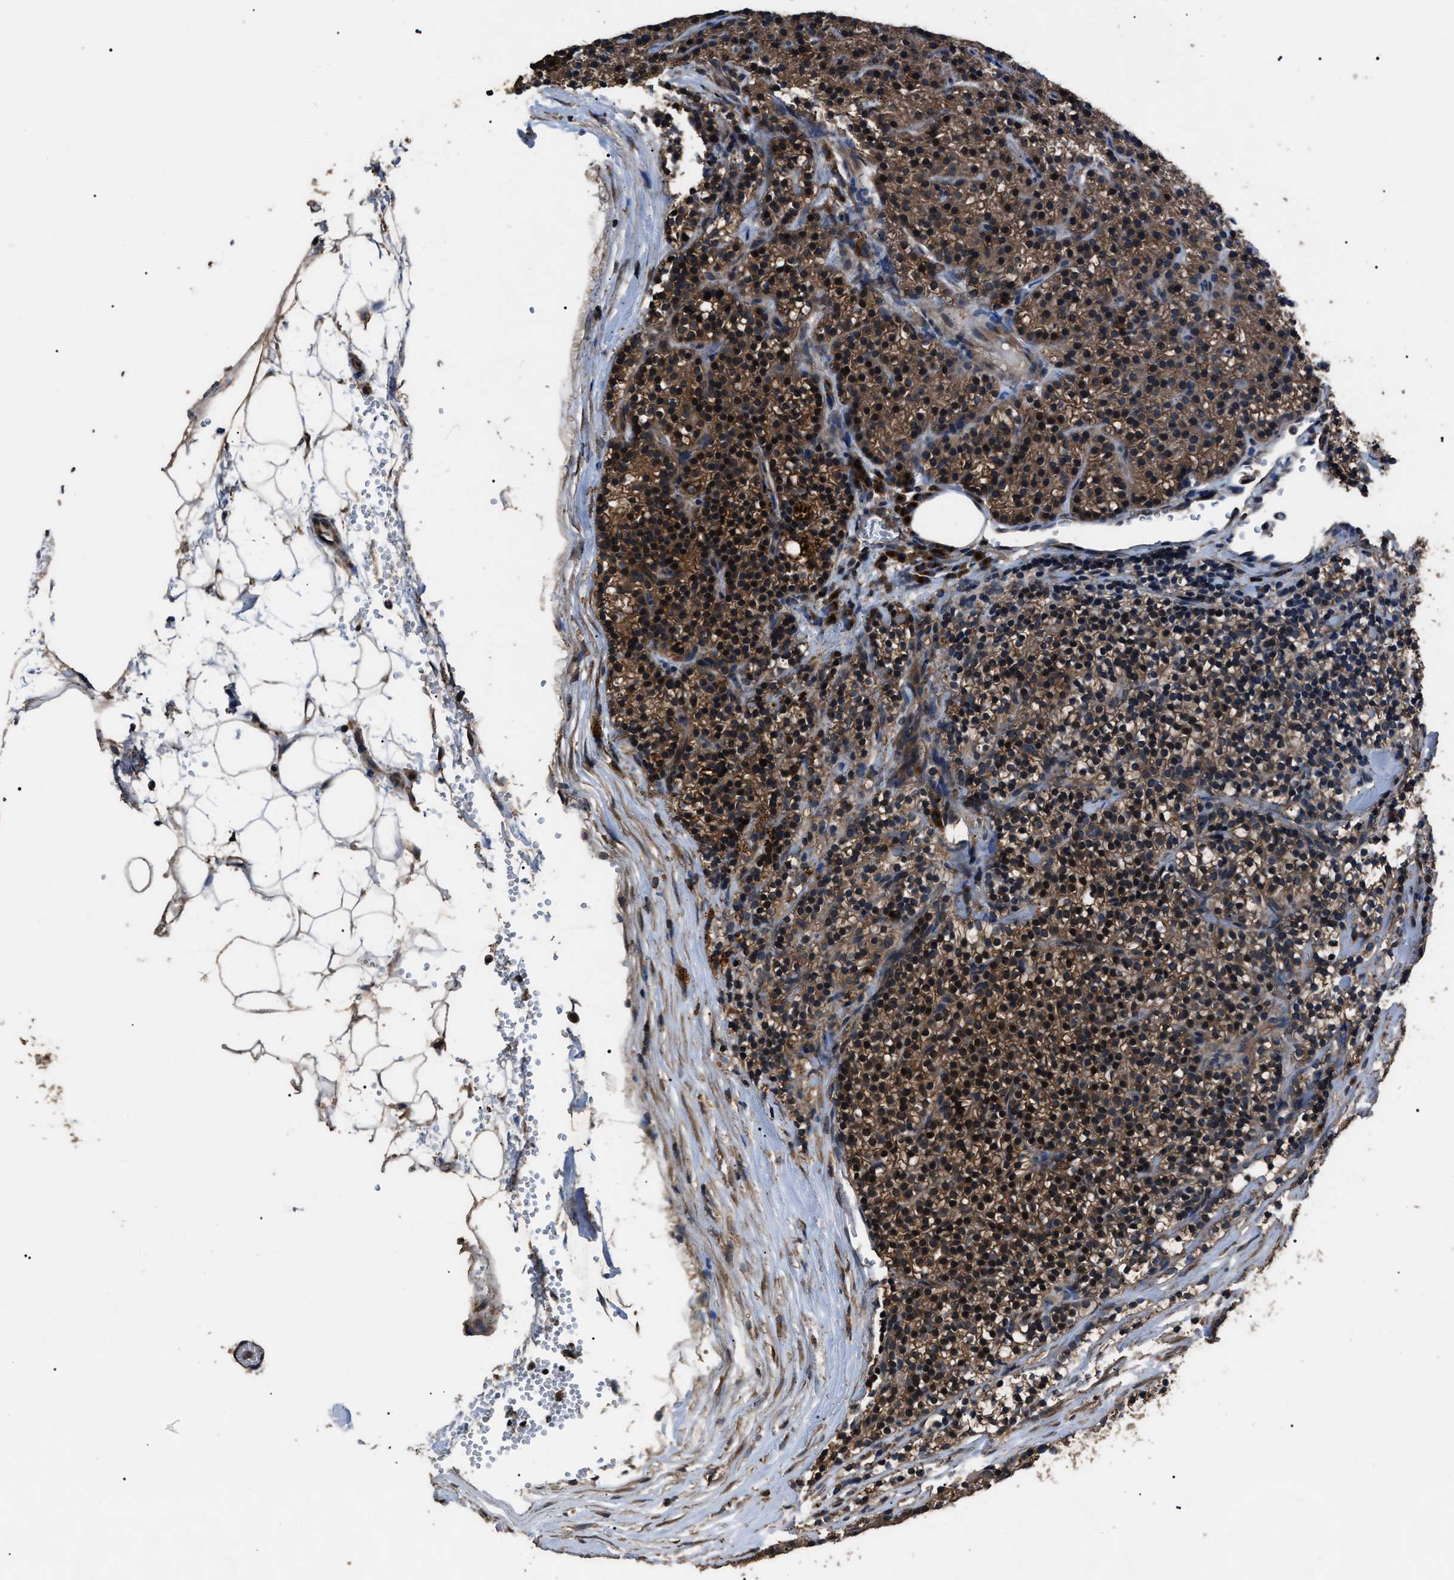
{"staining": {"intensity": "moderate", "quantity": ">75%", "location": "cytoplasmic/membranous"}, "tissue": "parathyroid gland", "cell_type": "Glandular cells", "image_type": "normal", "snomed": [{"axis": "morphology", "description": "Normal tissue, NOS"}, {"axis": "morphology", "description": "Adenoma, NOS"}, {"axis": "topography", "description": "Parathyroid gland"}], "caption": "Protein analysis of unremarkable parathyroid gland demonstrates moderate cytoplasmic/membranous positivity in about >75% of glandular cells. Nuclei are stained in blue.", "gene": "RNF216", "patient": {"sex": "male", "age": 75}}